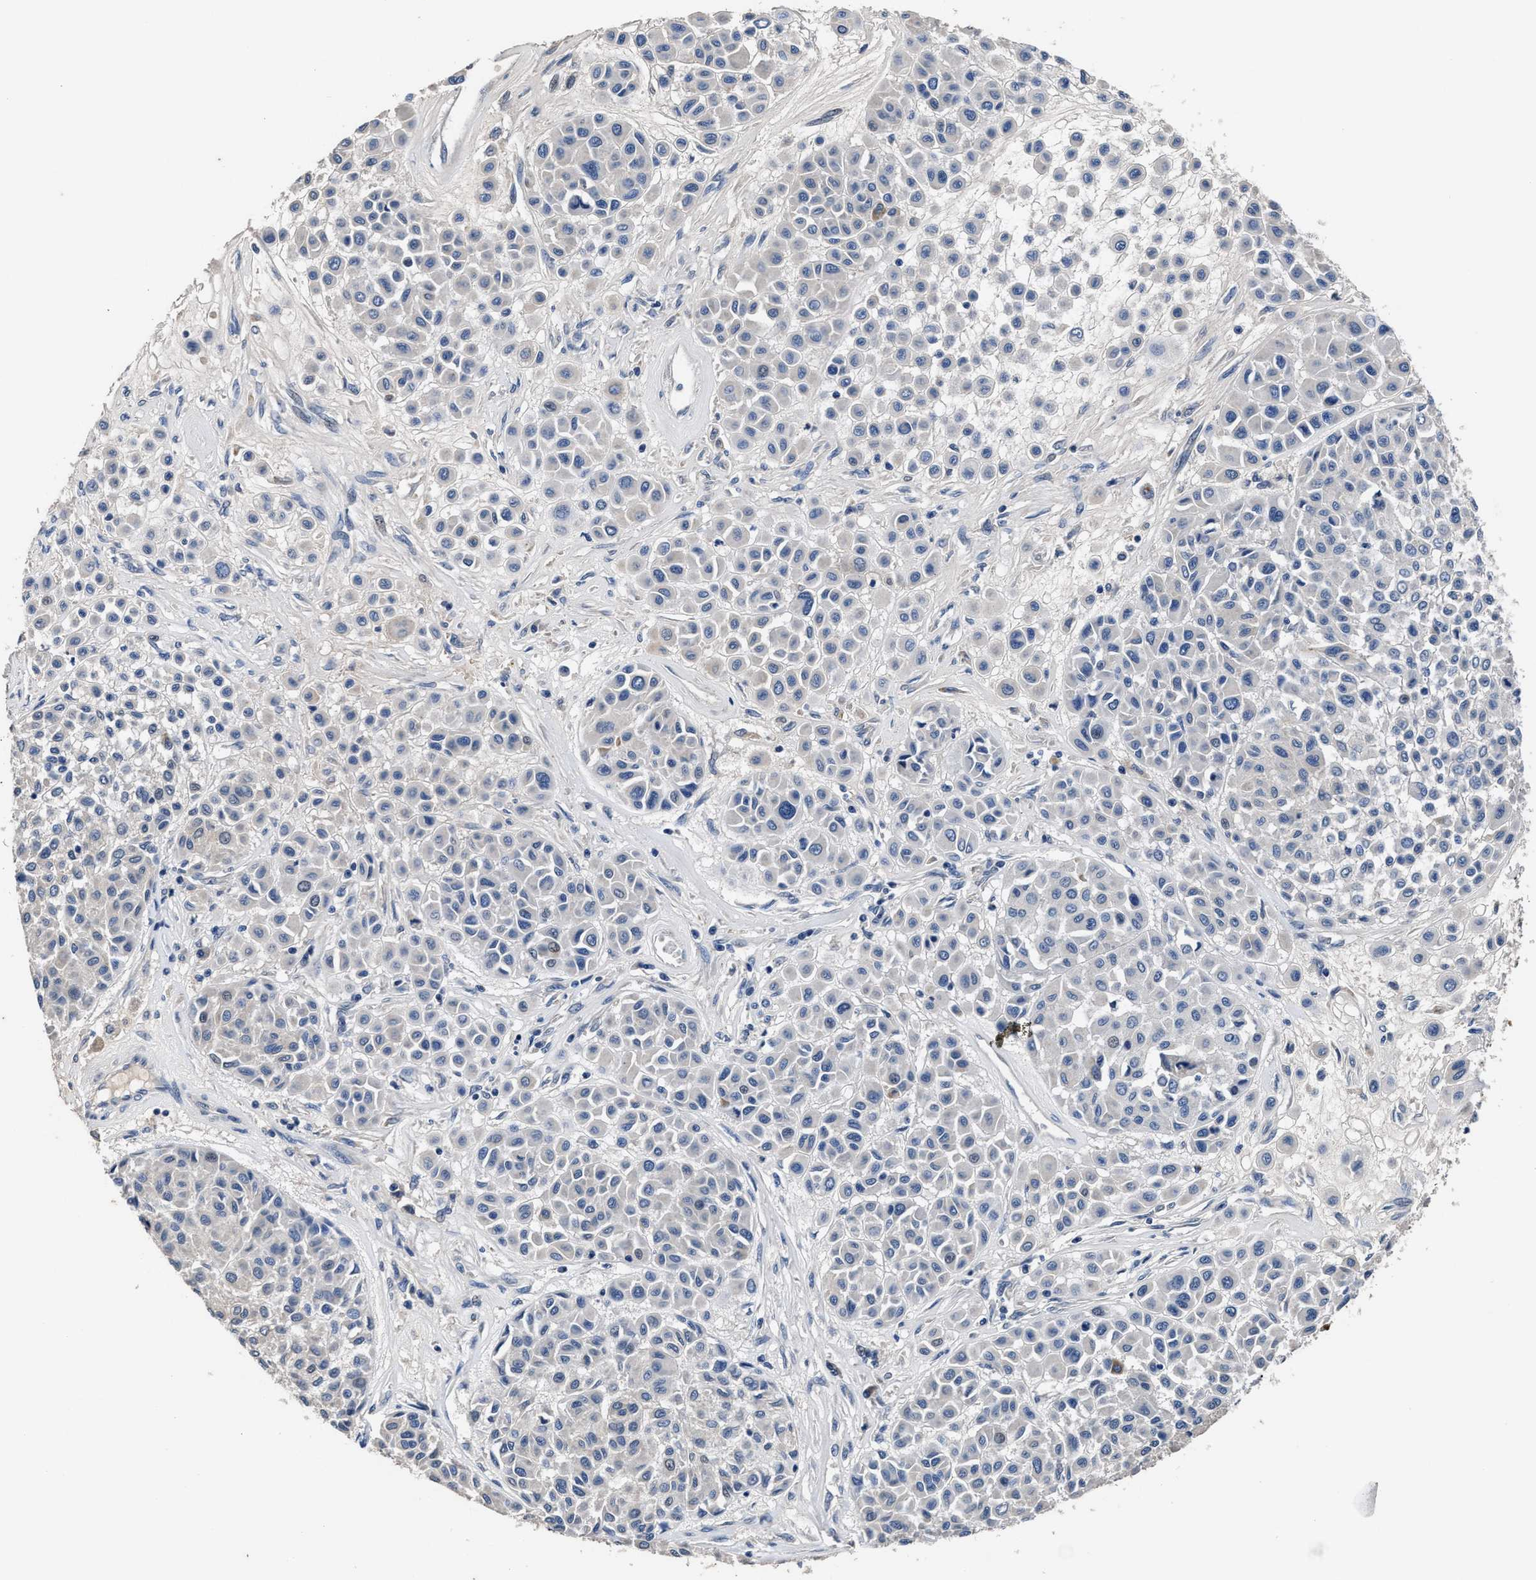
{"staining": {"intensity": "negative", "quantity": "none", "location": "none"}, "tissue": "melanoma", "cell_type": "Tumor cells", "image_type": "cancer", "snomed": [{"axis": "morphology", "description": "Malignant melanoma, Metastatic site"}, {"axis": "topography", "description": "Soft tissue"}], "caption": "A high-resolution photomicrograph shows IHC staining of malignant melanoma (metastatic site), which shows no significant staining in tumor cells.", "gene": "UBR4", "patient": {"sex": "male", "age": 41}}